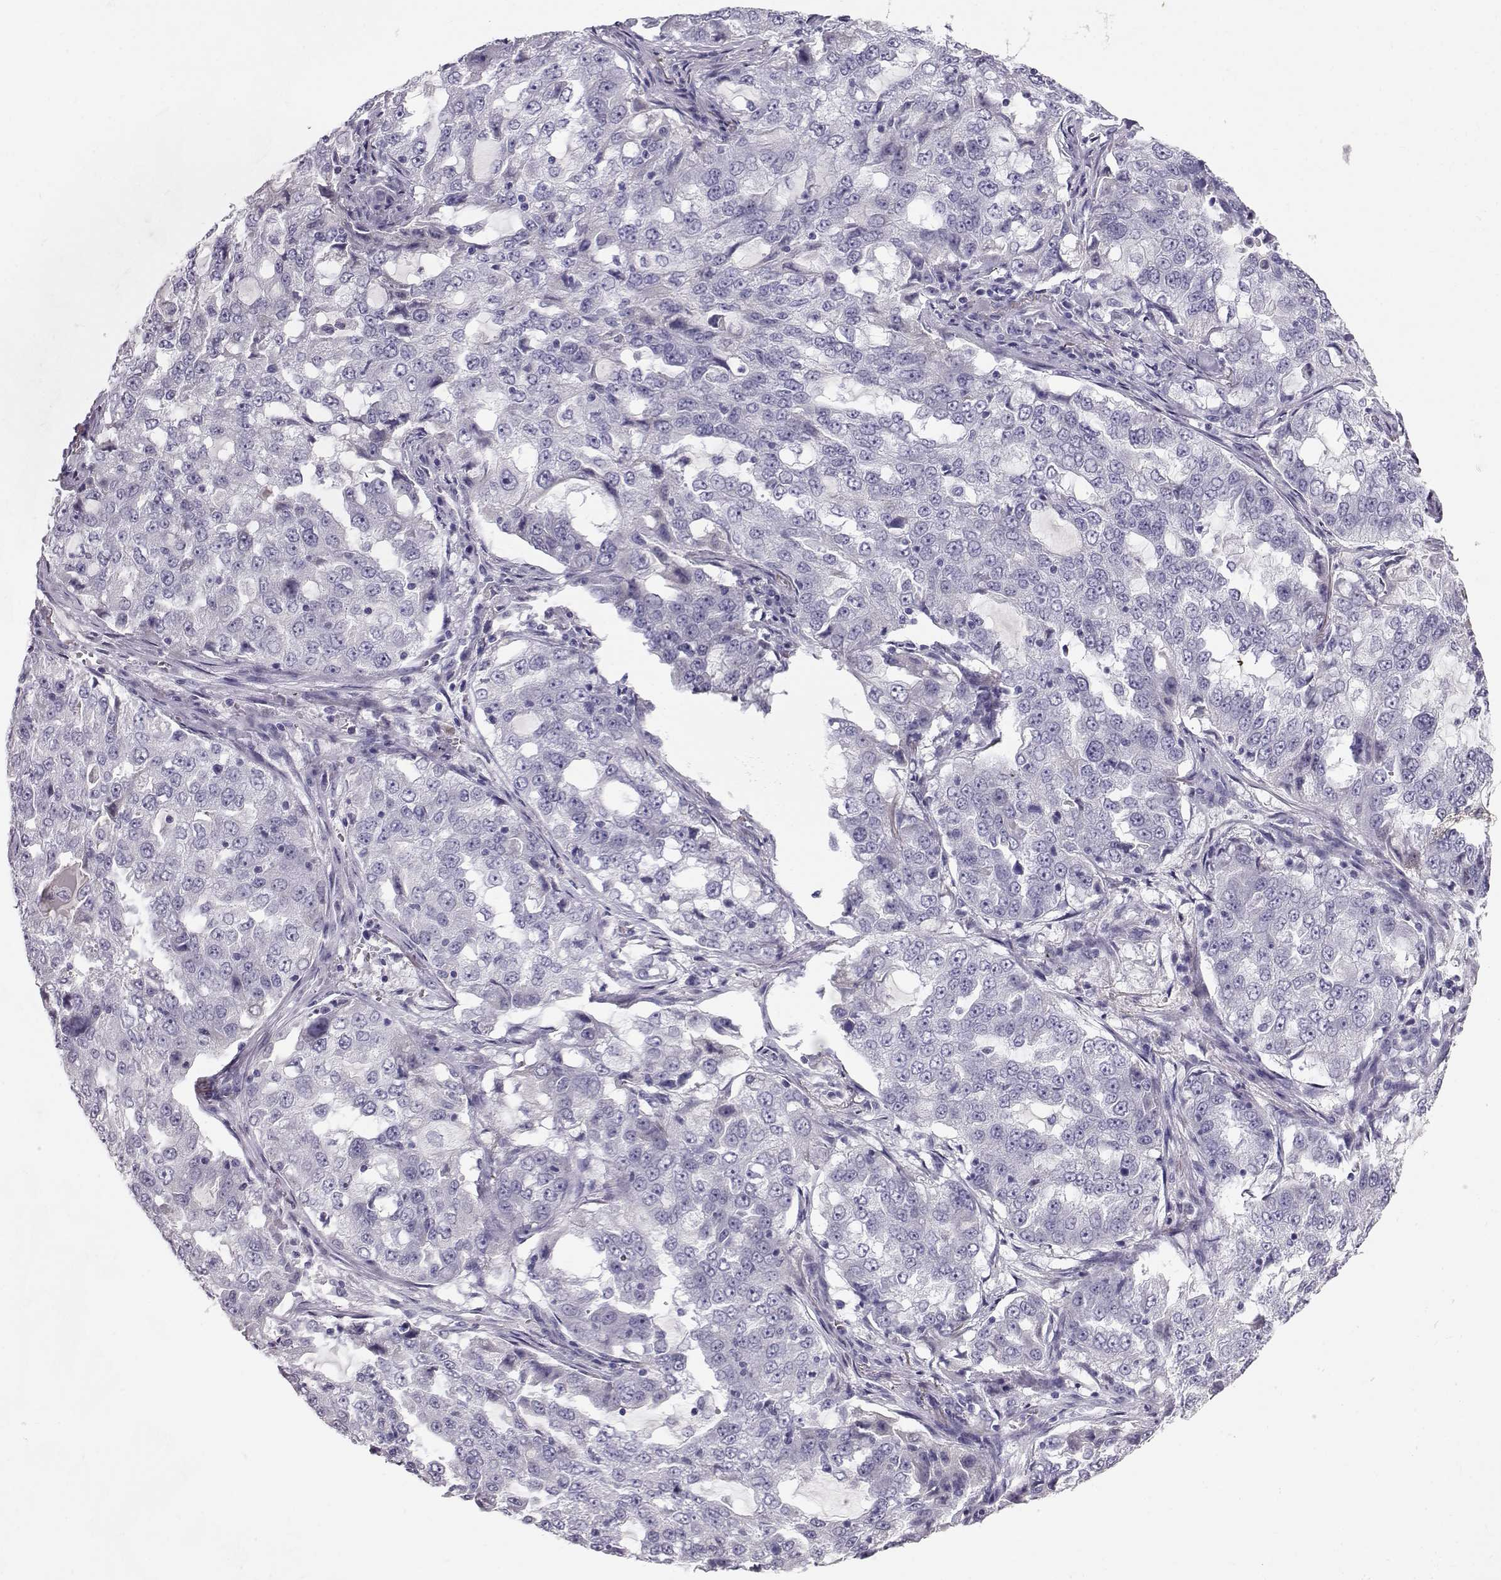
{"staining": {"intensity": "negative", "quantity": "none", "location": "none"}, "tissue": "lung cancer", "cell_type": "Tumor cells", "image_type": "cancer", "snomed": [{"axis": "morphology", "description": "Adenocarcinoma, NOS"}, {"axis": "topography", "description": "Lung"}], "caption": "Immunohistochemistry photomicrograph of human lung cancer (adenocarcinoma) stained for a protein (brown), which reveals no expression in tumor cells.", "gene": "GPR26", "patient": {"sex": "female", "age": 61}}